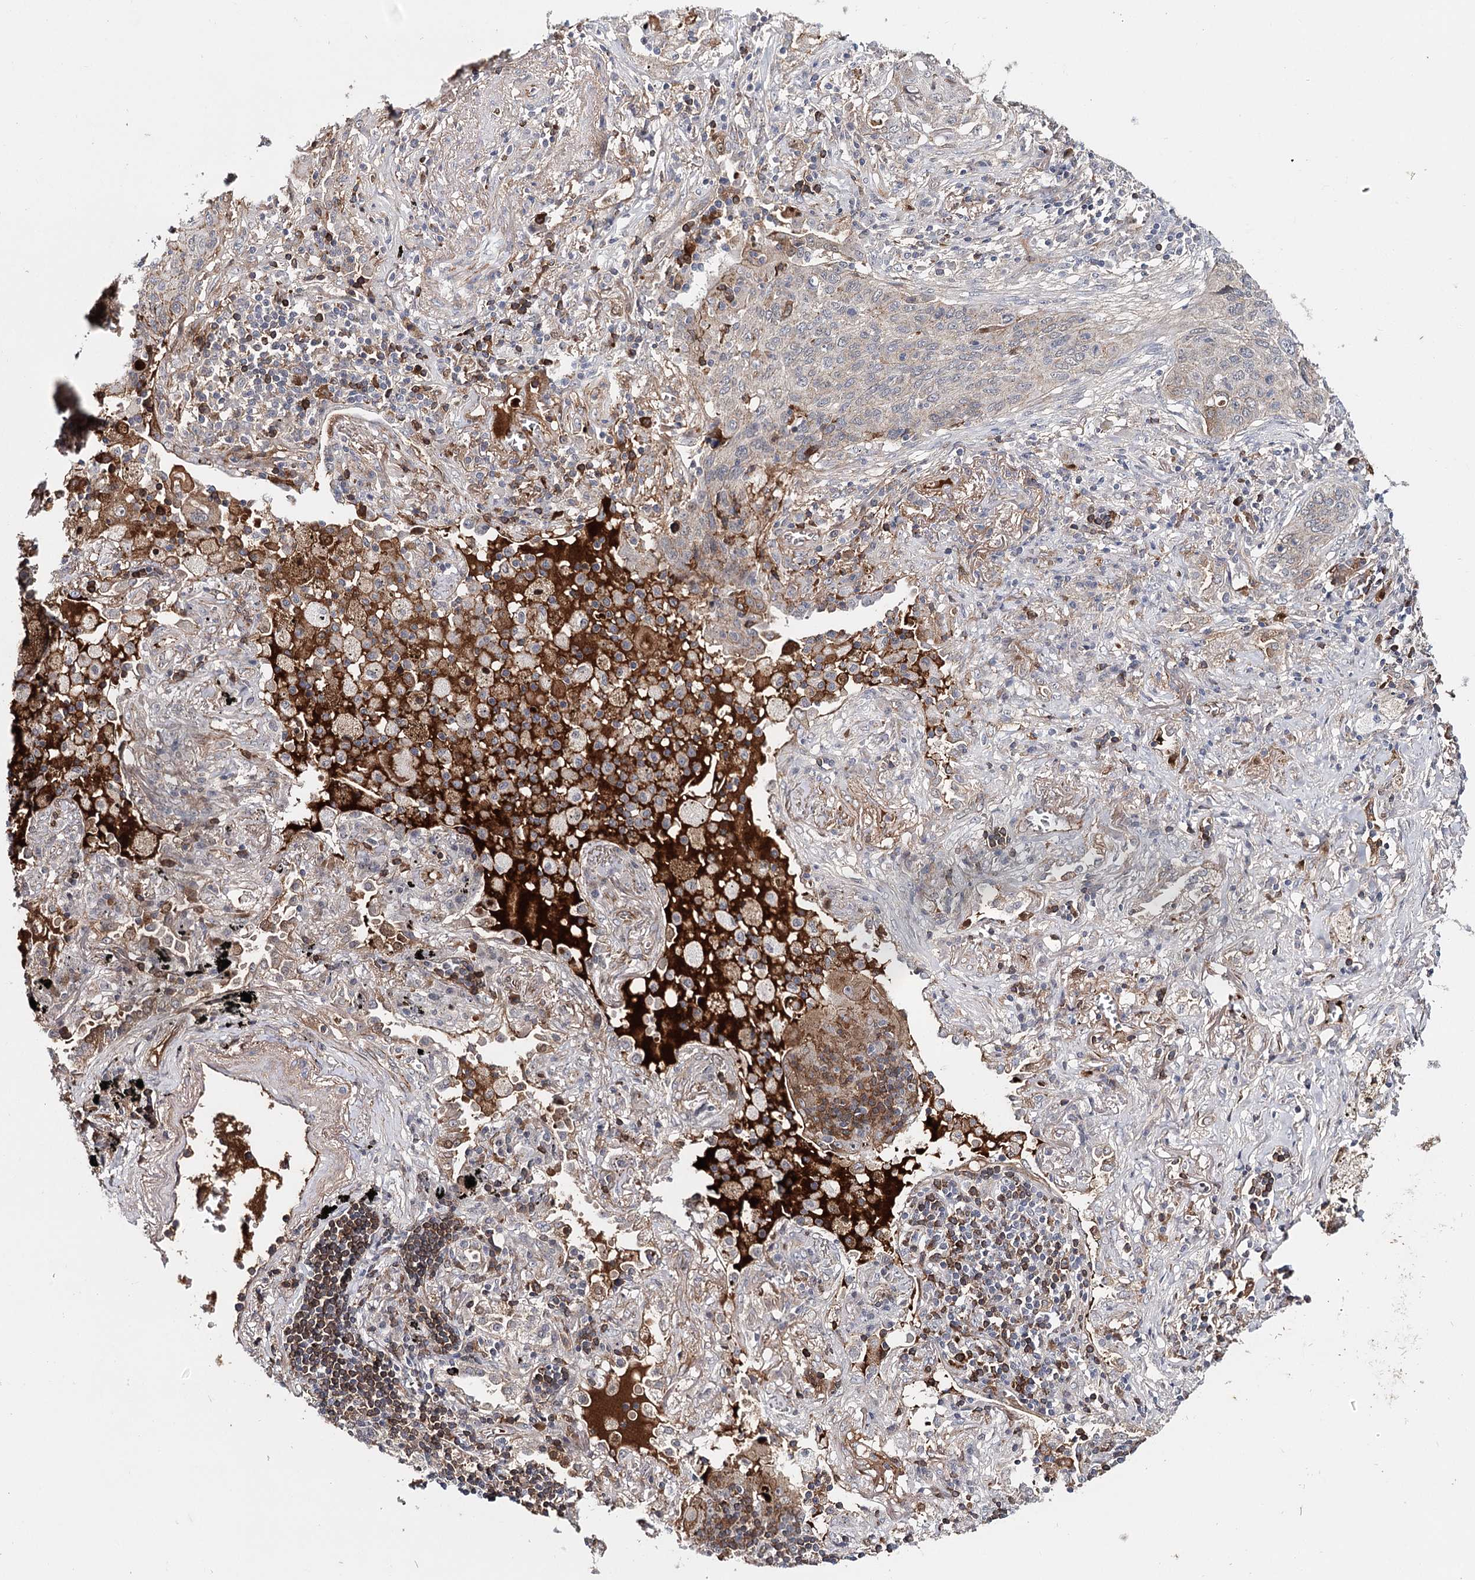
{"staining": {"intensity": "negative", "quantity": "none", "location": "none"}, "tissue": "lung cancer", "cell_type": "Tumor cells", "image_type": "cancer", "snomed": [{"axis": "morphology", "description": "Squamous cell carcinoma, NOS"}, {"axis": "topography", "description": "Lung"}], "caption": "The micrograph reveals no significant expression in tumor cells of lung cancer.", "gene": "PKP4", "patient": {"sex": "female", "age": 63}}